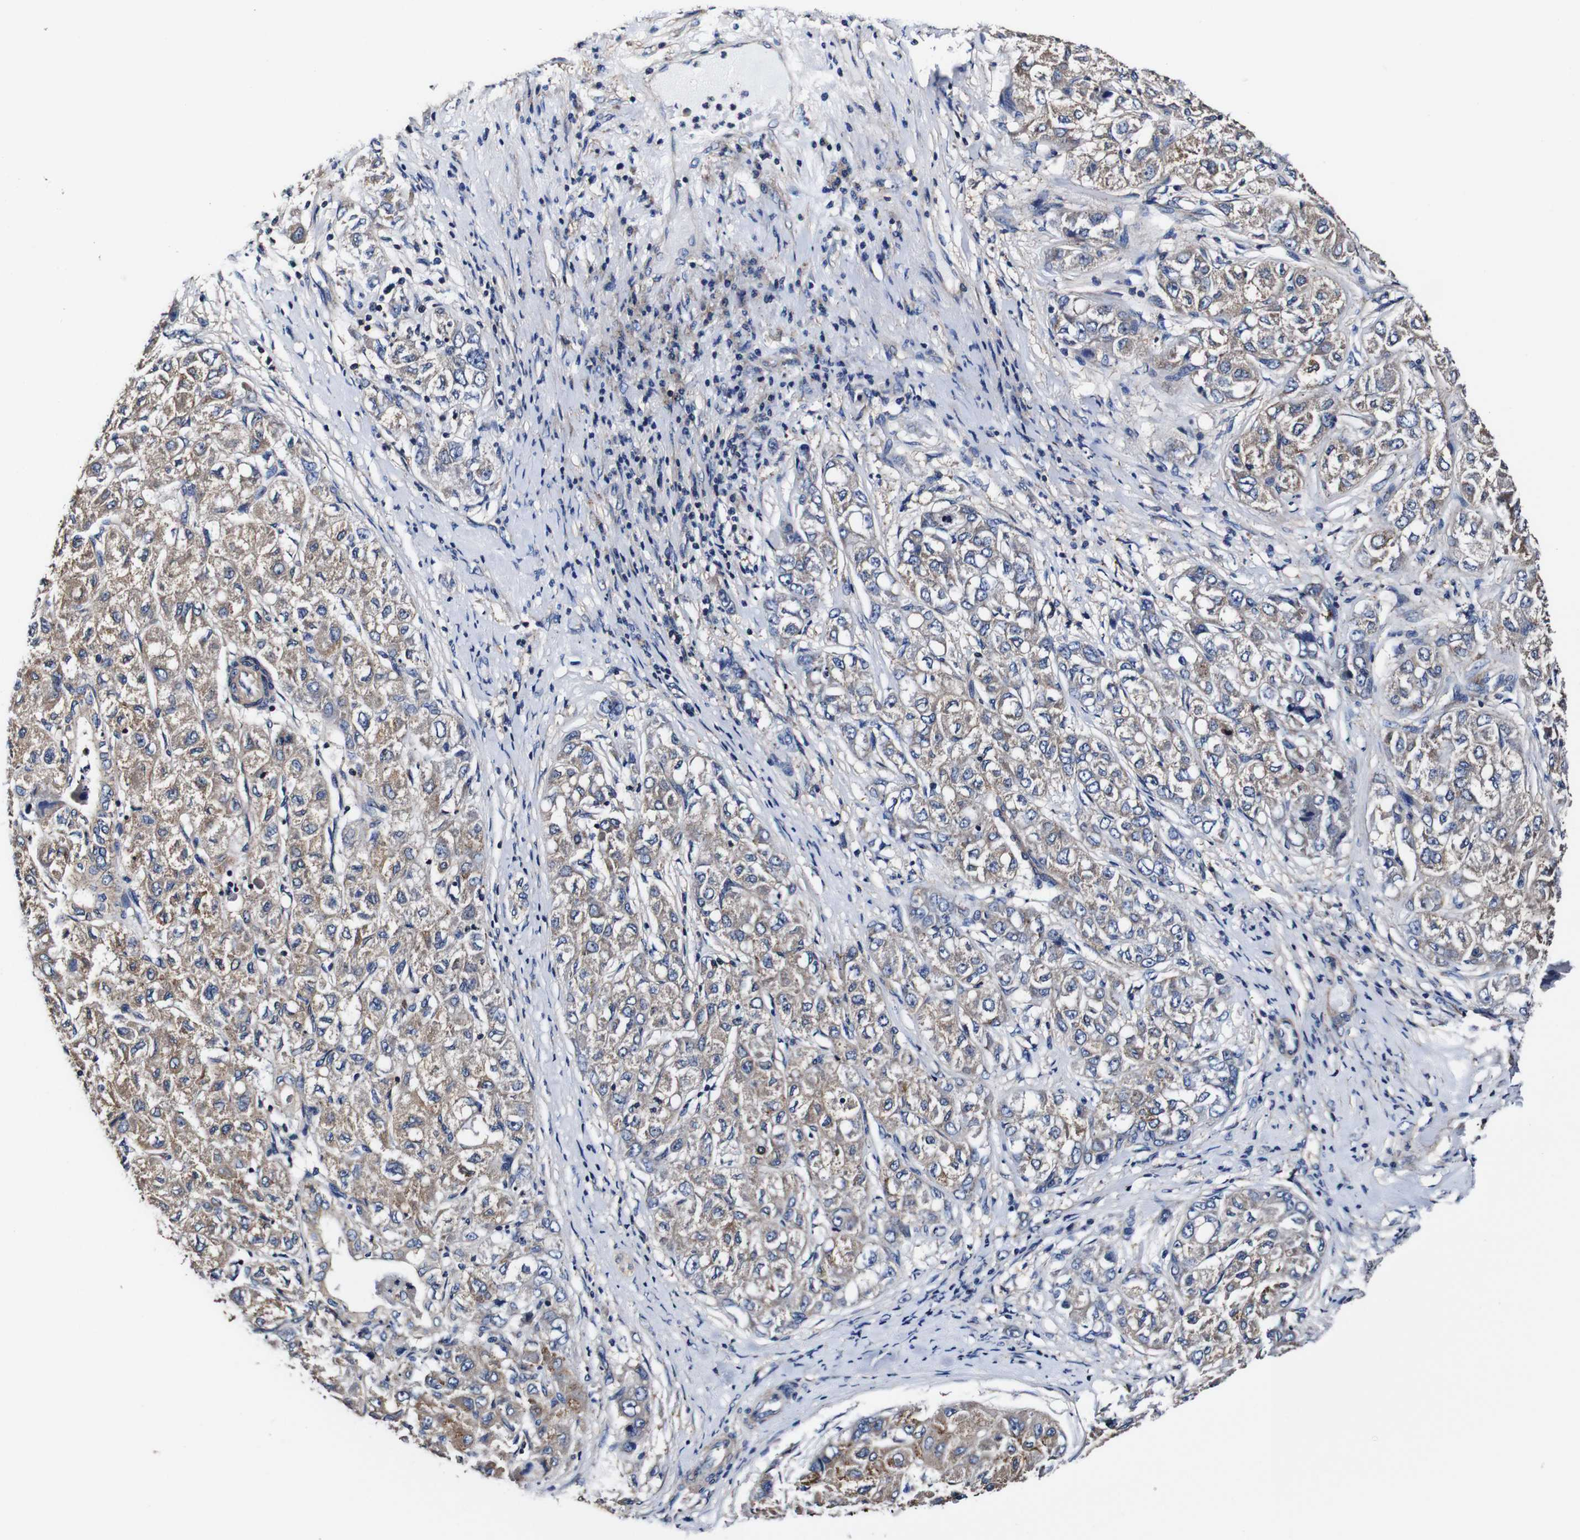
{"staining": {"intensity": "moderate", "quantity": ">75%", "location": "cytoplasmic/membranous"}, "tissue": "liver cancer", "cell_type": "Tumor cells", "image_type": "cancer", "snomed": [{"axis": "morphology", "description": "Carcinoma, Hepatocellular, NOS"}, {"axis": "topography", "description": "Liver"}], "caption": "This micrograph demonstrates liver cancer (hepatocellular carcinoma) stained with IHC to label a protein in brown. The cytoplasmic/membranous of tumor cells show moderate positivity for the protein. Nuclei are counter-stained blue.", "gene": "PDCD6IP", "patient": {"sex": "male", "age": 80}}